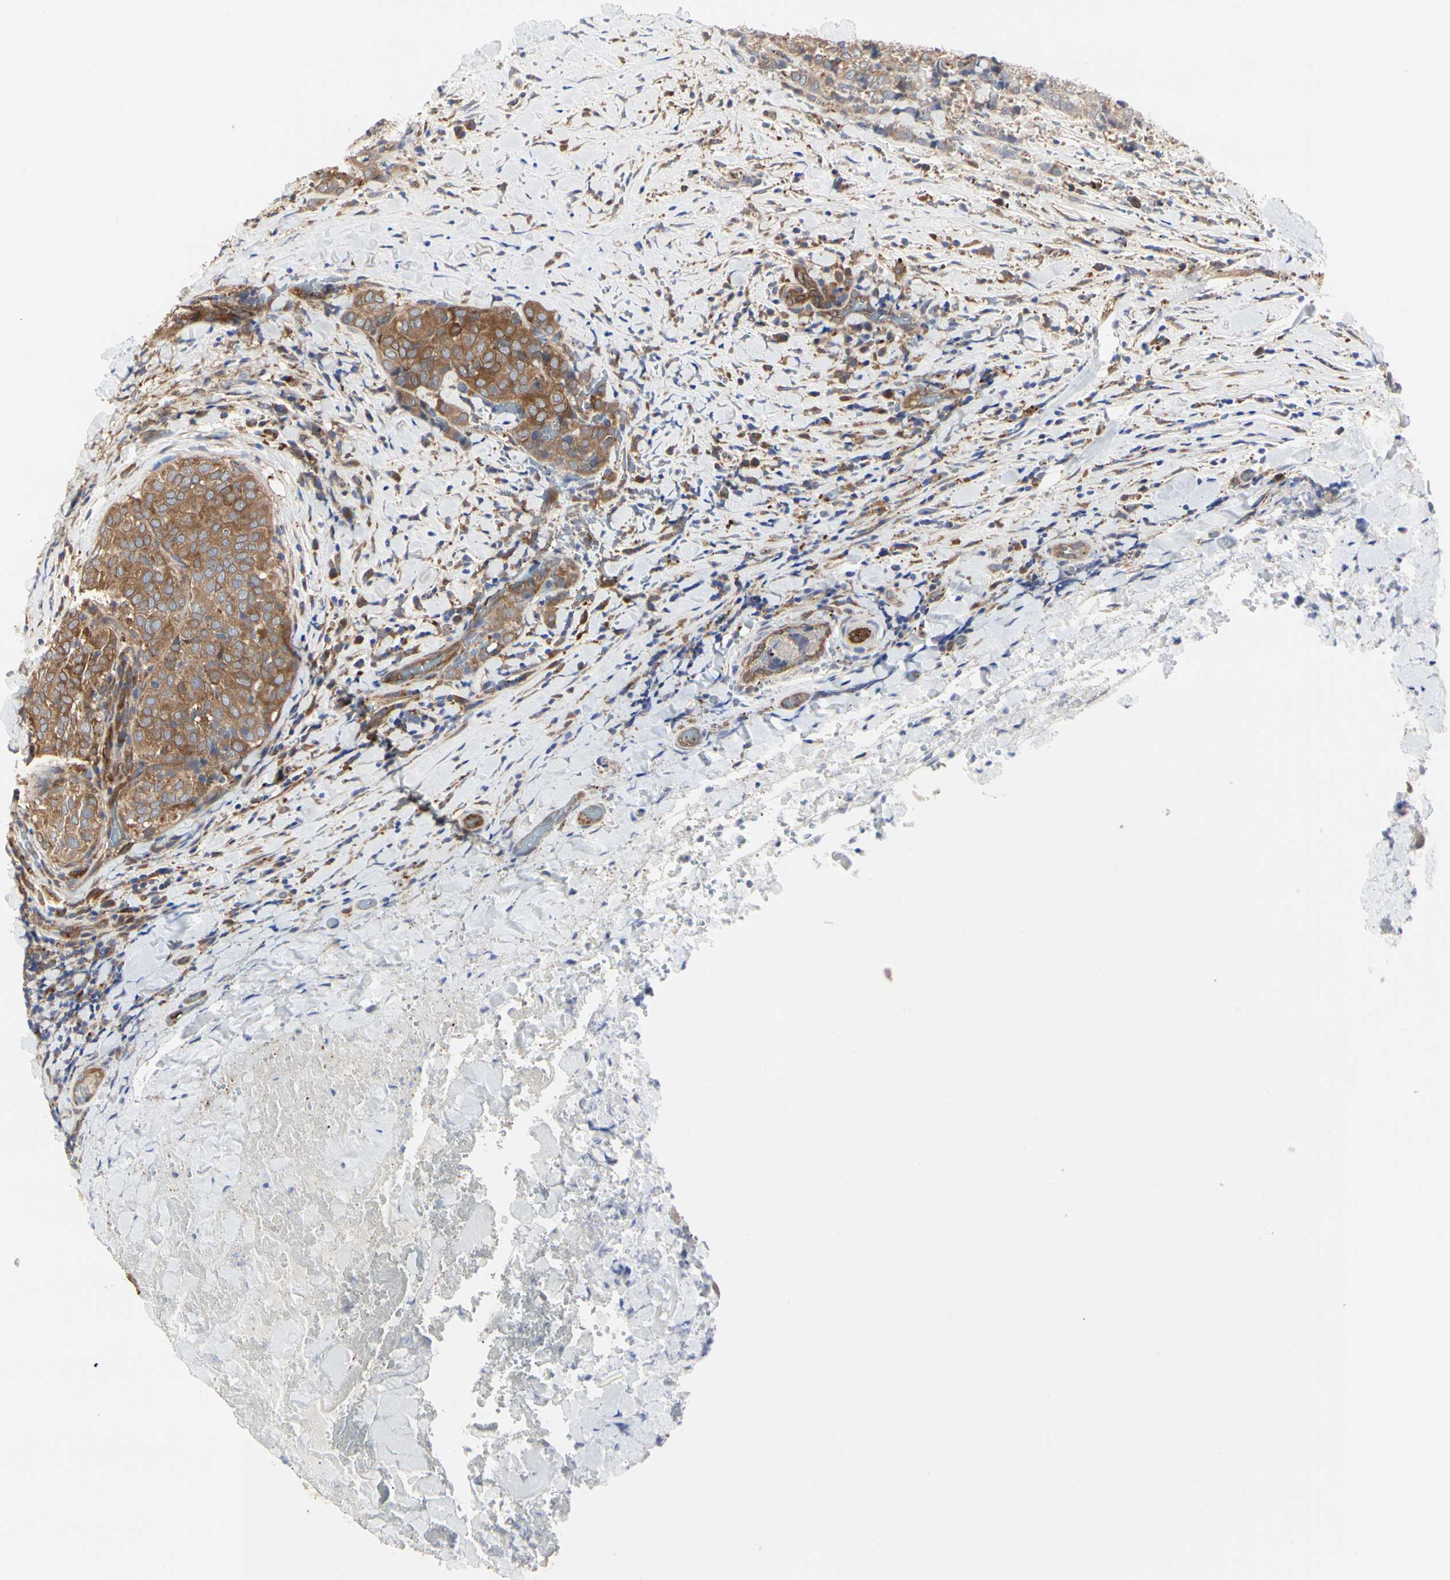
{"staining": {"intensity": "moderate", "quantity": ">75%", "location": "cytoplasmic/membranous"}, "tissue": "thyroid cancer", "cell_type": "Tumor cells", "image_type": "cancer", "snomed": [{"axis": "morphology", "description": "Normal tissue, NOS"}, {"axis": "morphology", "description": "Papillary adenocarcinoma, NOS"}, {"axis": "topography", "description": "Thyroid gland"}], "caption": "Immunohistochemical staining of human thyroid cancer exhibits medium levels of moderate cytoplasmic/membranous expression in approximately >75% of tumor cells.", "gene": "C3orf52", "patient": {"sex": "female", "age": 30}}